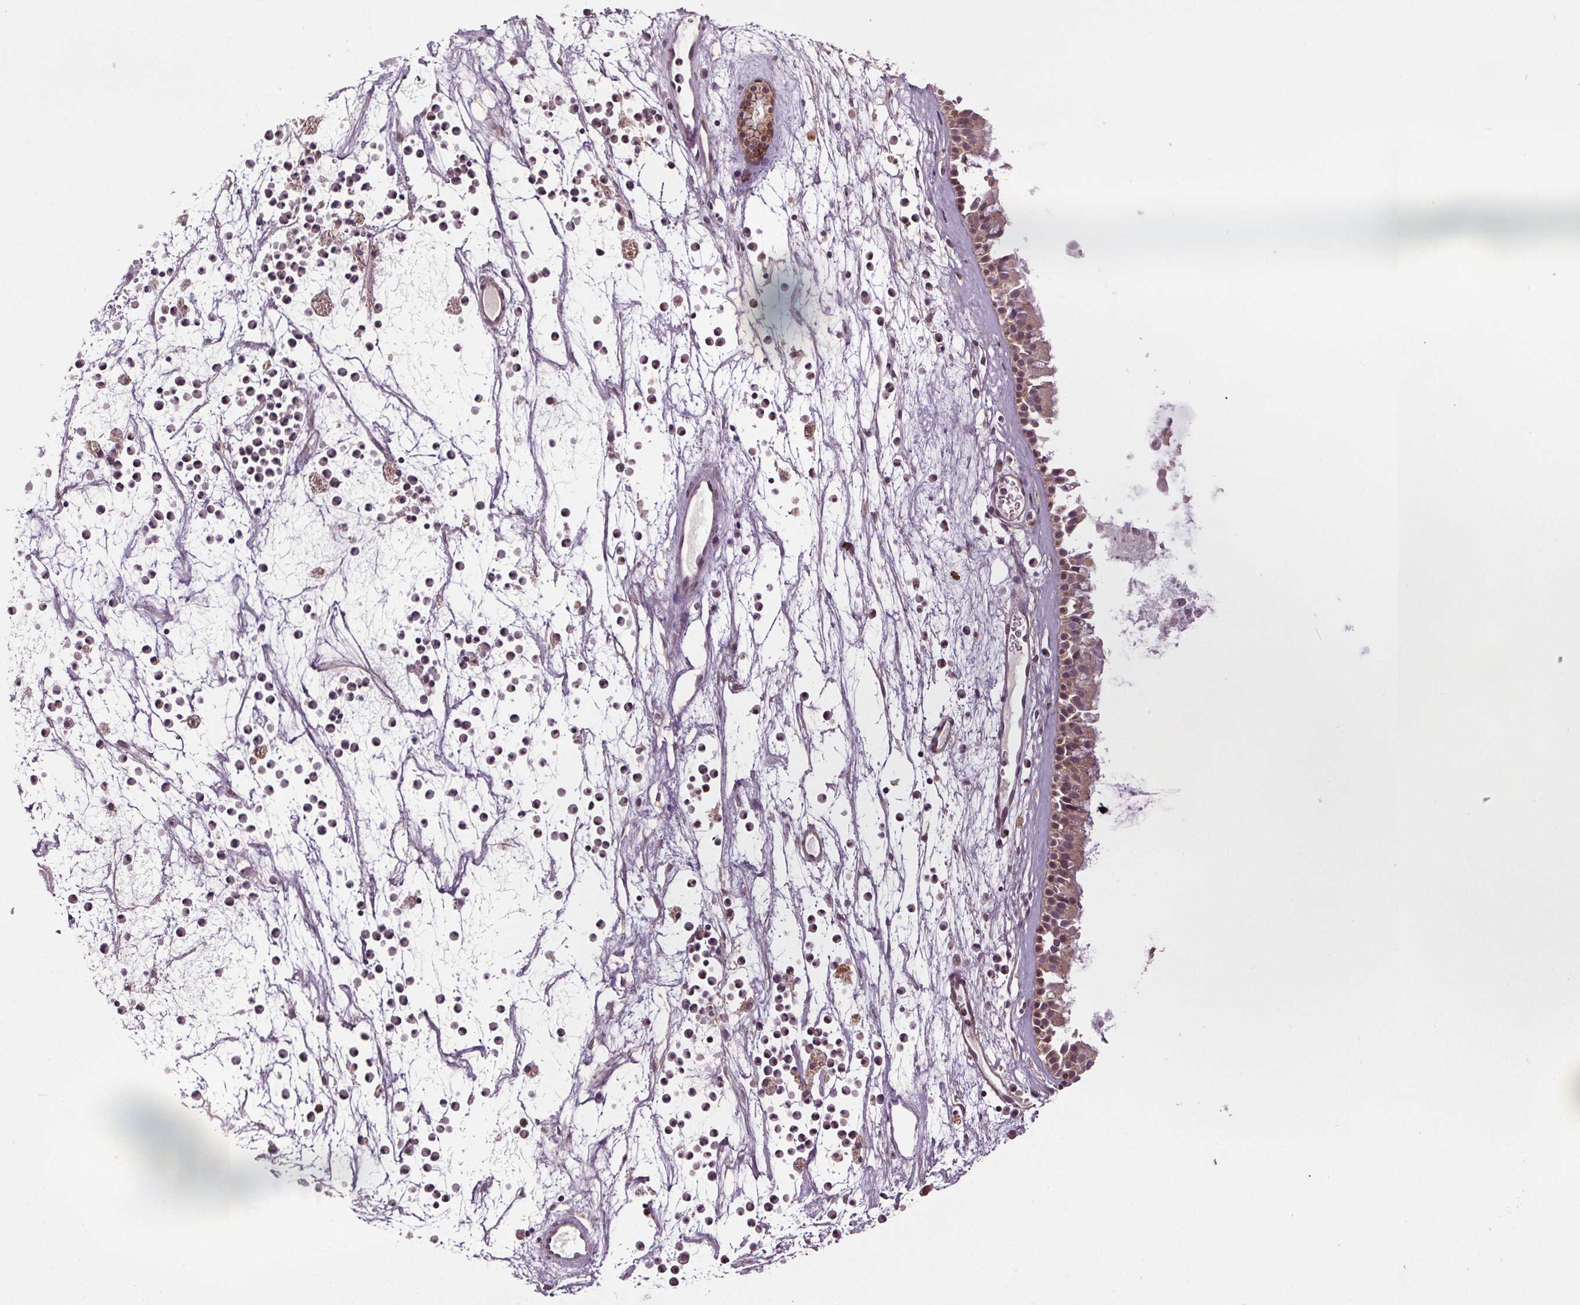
{"staining": {"intensity": "weak", "quantity": "<25%", "location": "cytoplasmic/membranous"}, "tissue": "nasopharynx", "cell_type": "Respiratory epithelial cells", "image_type": "normal", "snomed": [{"axis": "morphology", "description": "Normal tissue, NOS"}, {"axis": "topography", "description": "Nasopharynx"}], "caption": "IHC micrograph of normal nasopharynx: human nasopharynx stained with DAB (3,3'-diaminobenzidine) reveals no significant protein staining in respiratory epithelial cells. (DAB immunohistochemistry (IHC), high magnification).", "gene": "EPHB3", "patient": {"sex": "female", "age": 52}}